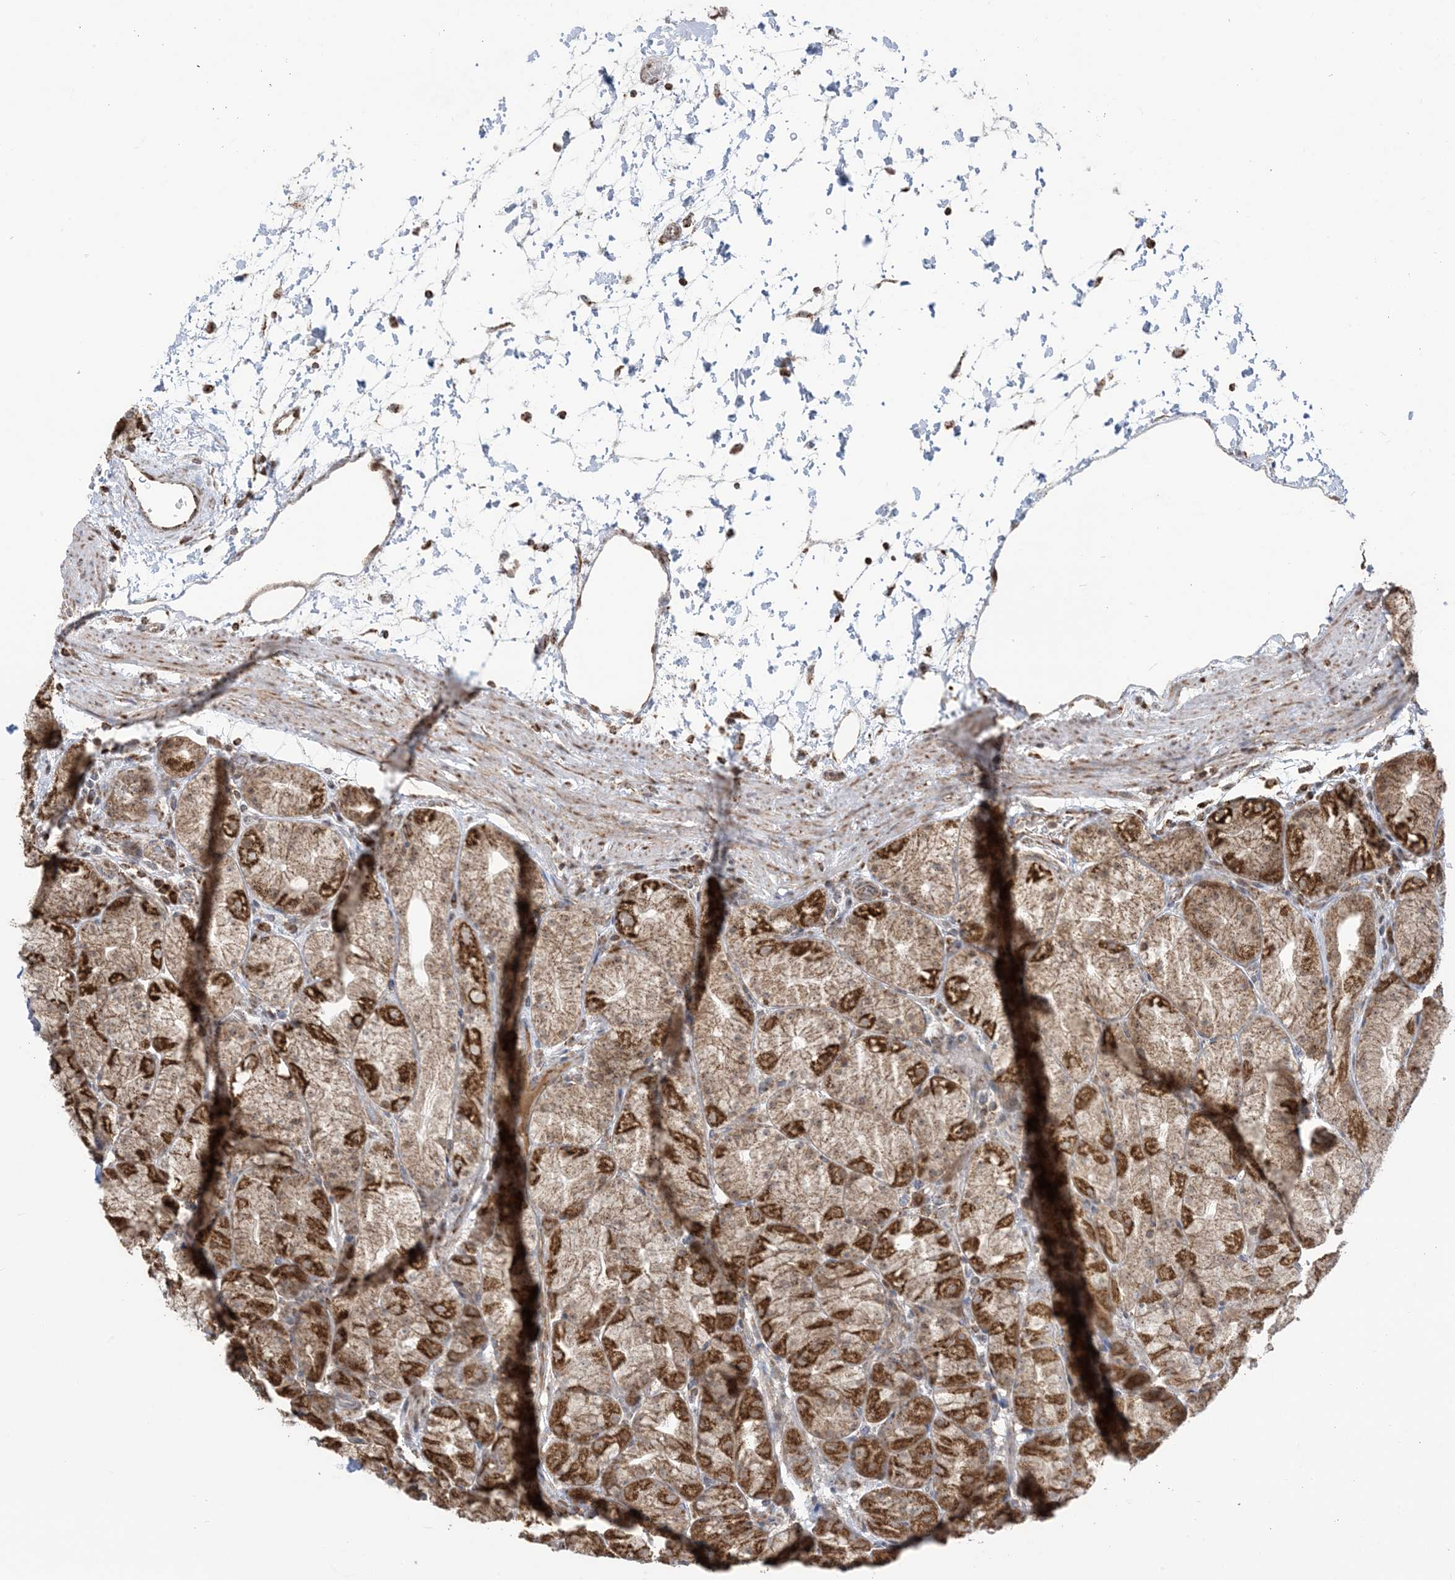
{"staining": {"intensity": "strong", "quantity": "25%-75%", "location": "cytoplasmic/membranous"}, "tissue": "stomach", "cell_type": "Glandular cells", "image_type": "normal", "snomed": [{"axis": "morphology", "description": "Normal tissue, NOS"}, {"axis": "topography", "description": "Stomach, upper"}], "caption": "Immunohistochemical staining of benign human stomach shows high levels of strong cytoplasmic/membranous expression in approximately 25%-75% of glandular cells. The protein is stained brown, and the nuclei are stained in blue (DAB IHC with brightfield microscopy, high magnification).", "gene": "MAPKBP1", "patient": {"sex": "male", "age": 48}}